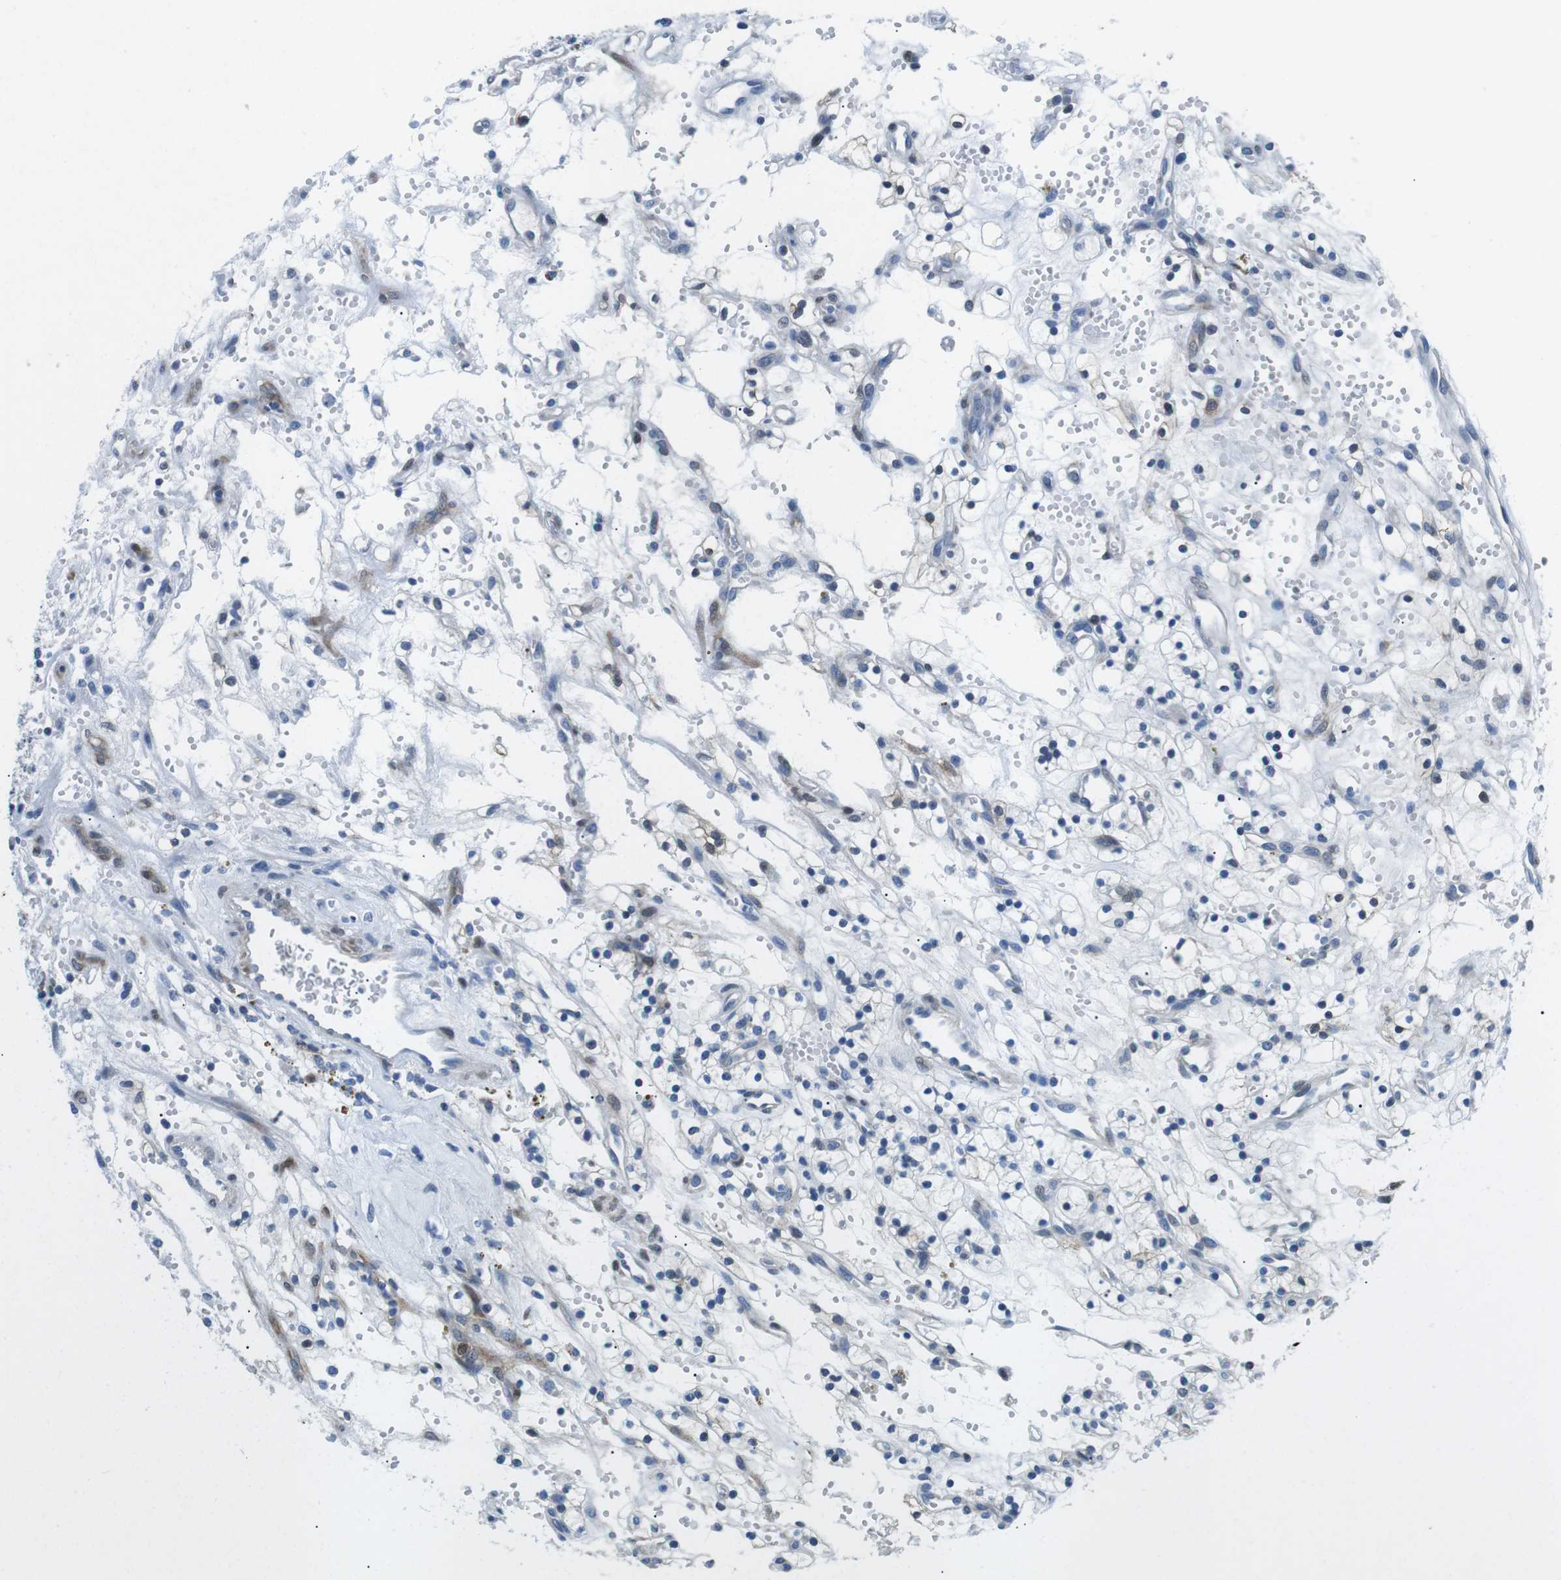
{"staining": {"intensity": "moderate", "quantity": "<25%", "location": "cytoplasmic/membranous,nuclear"}, "tissue": "renal cancer", "cell_type": "Tumor cells", "image_type": "cancer", "snomed": [{"axis": "morphology", "description": "Adenocarcinoma, NOS"}, {"axis": "topography", "description": "Kidney"}], "caption": "Tumor cells reveal low levels of moderate cytoplasmic/membranous and nuclear positivity in about <25% of cells in human adenocarcinoma (renal).", "gene": "PHLDA1", "patient": {"sex": "female", "age": 57}}